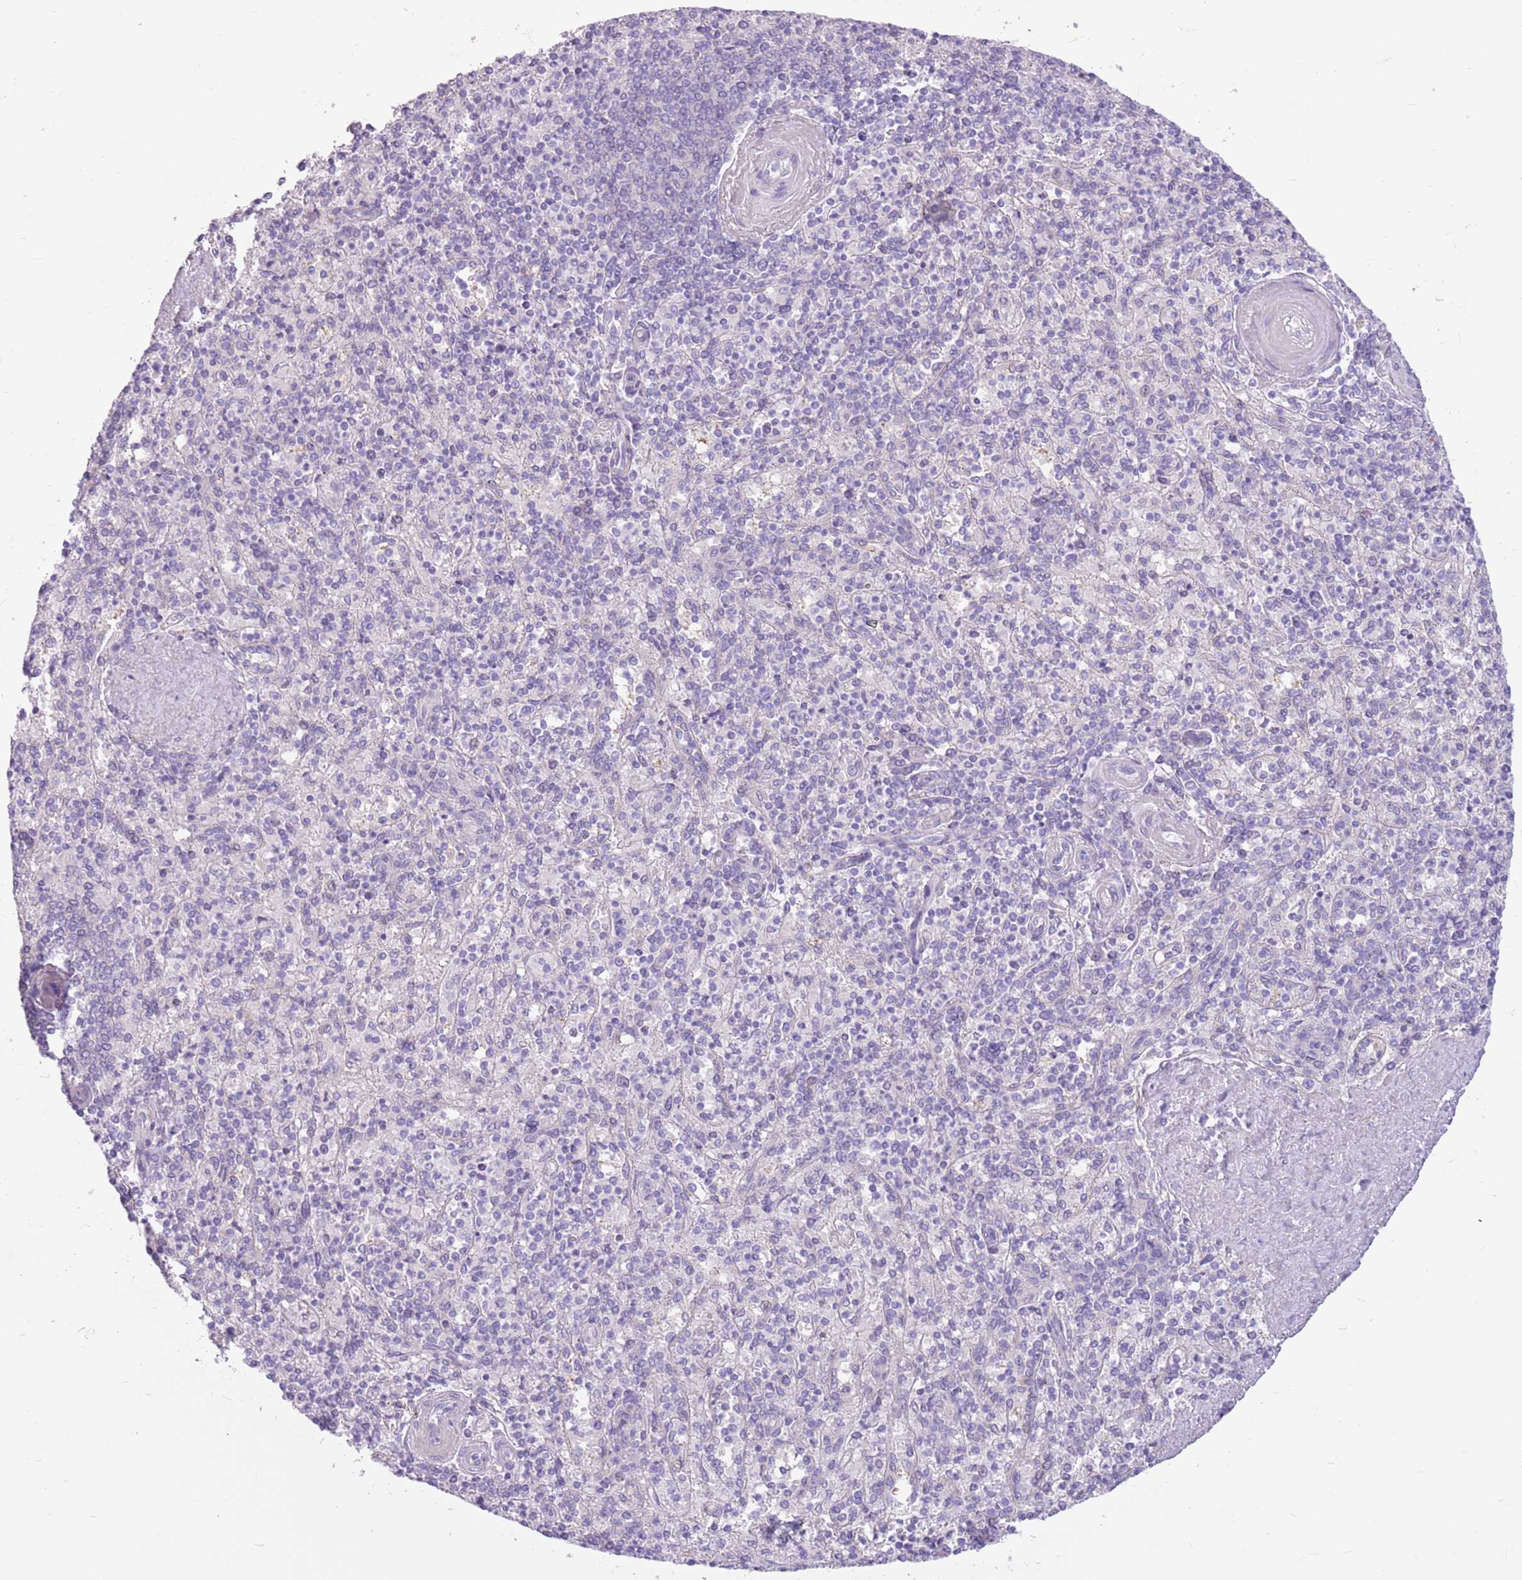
{"staining": {"intensity": "negative", "quantity": "none", "location": "none"}, "tissue": "spleen", "cell_type": "Cells in red pulp", "image_type": "normal", "snomed": [{"axis": "morphology", "description": "Normal tissue, NOS"}, {"axis": "topography", "description": "Spleen"}], "caption": "Protein analysis of normal spleen reveals no significant expression in cells in red pulp.", "gene": "SNX6", "patient": {"sex": "male", "age": 82}}